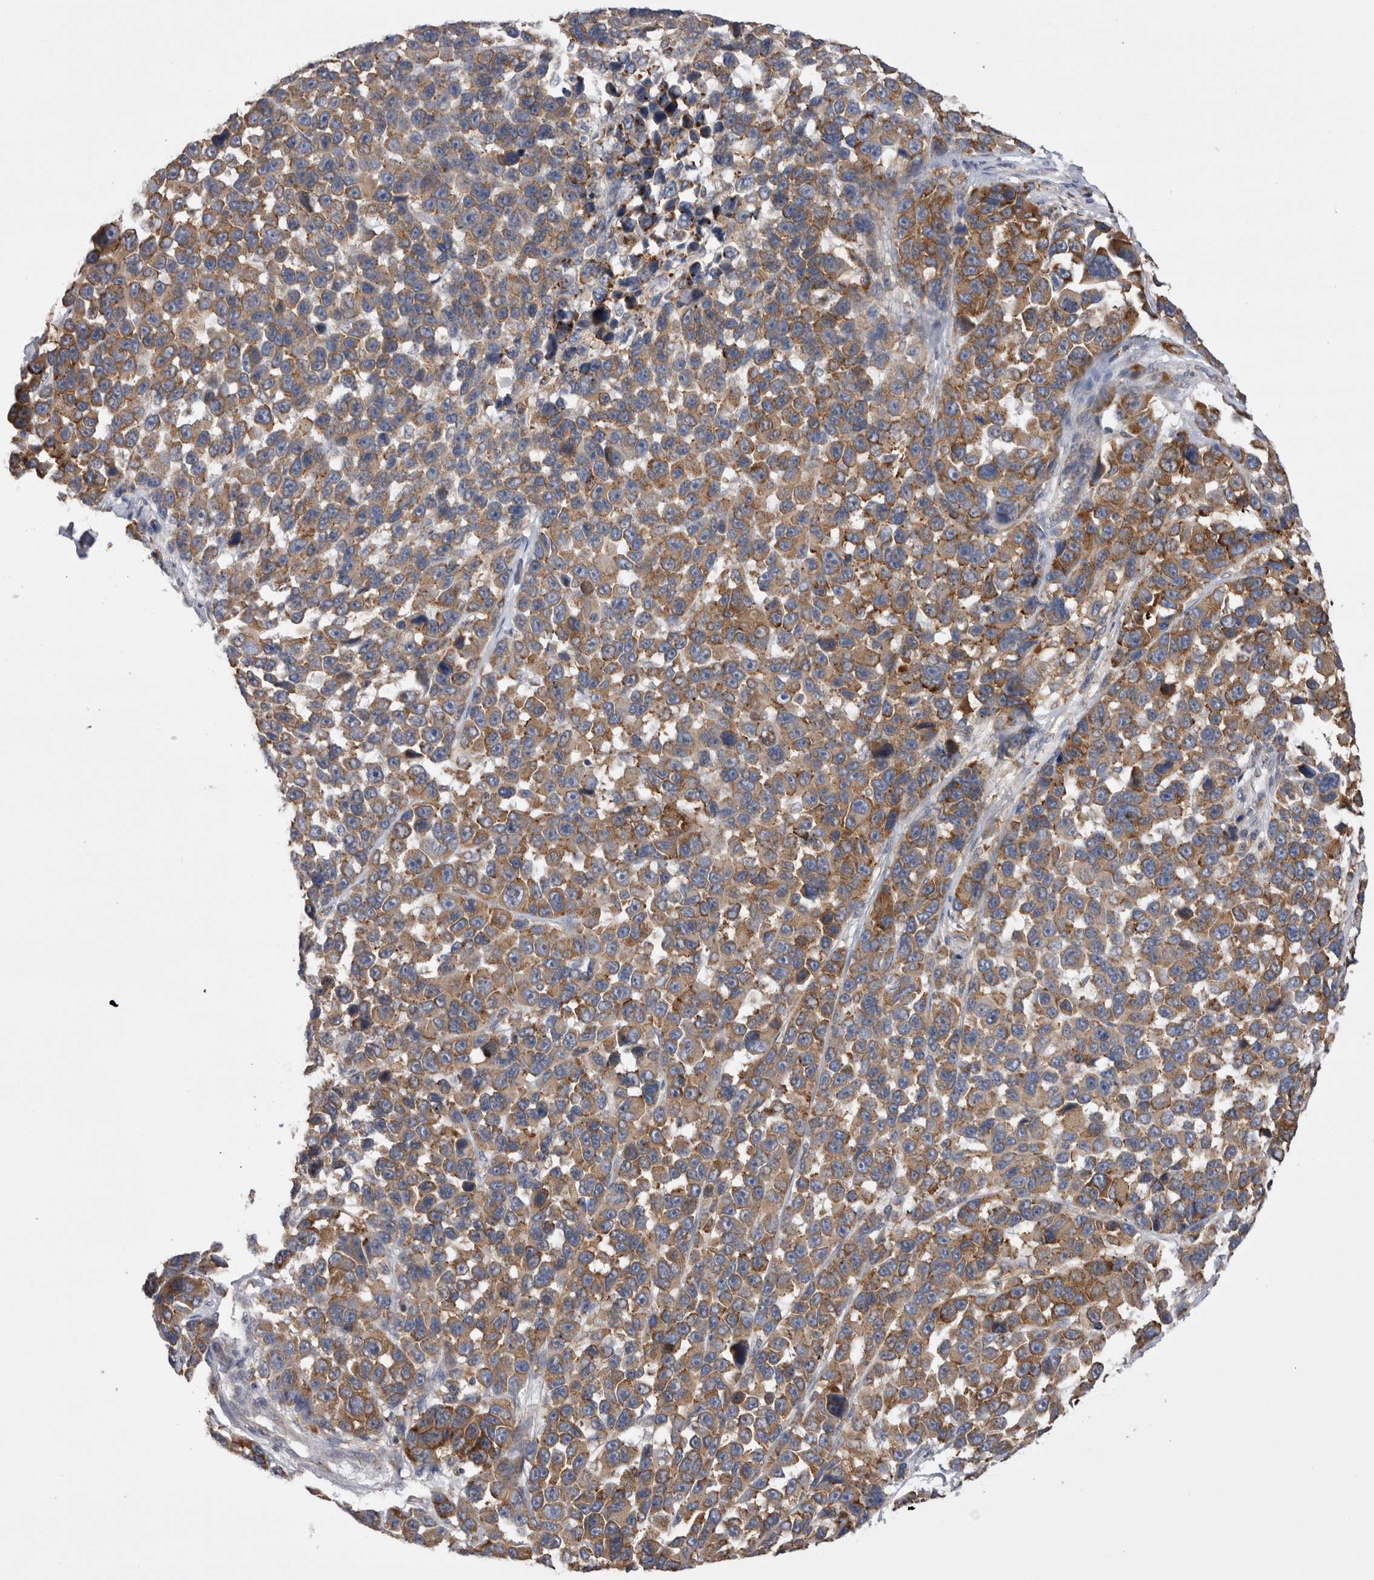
{"staining": {"intensity": "moderate", "quantity": ">75%", "location": "cytoplasmic/membranous"}, "tissue": "melanoma", "cell_type": "Tumor cells", "image_type": "cancer", "snomed": [{"axis": "morphology", "description": "Malignant melanoma, NOS"}, {"axis": "topography", "description": "Skin"}], "caption": "IHC photomicrograph of neoplastic tissue: human malignant melanoma stained using immunohistochemistry exhibits medium levels of moderate protein expression localized specifically in the cytoplasmic/membranous of tumor cells, appearing as a cytoplasmic/membranous brown color.", "gene": "ZNF341", "patient": {"sex": "male", "age": 53}}